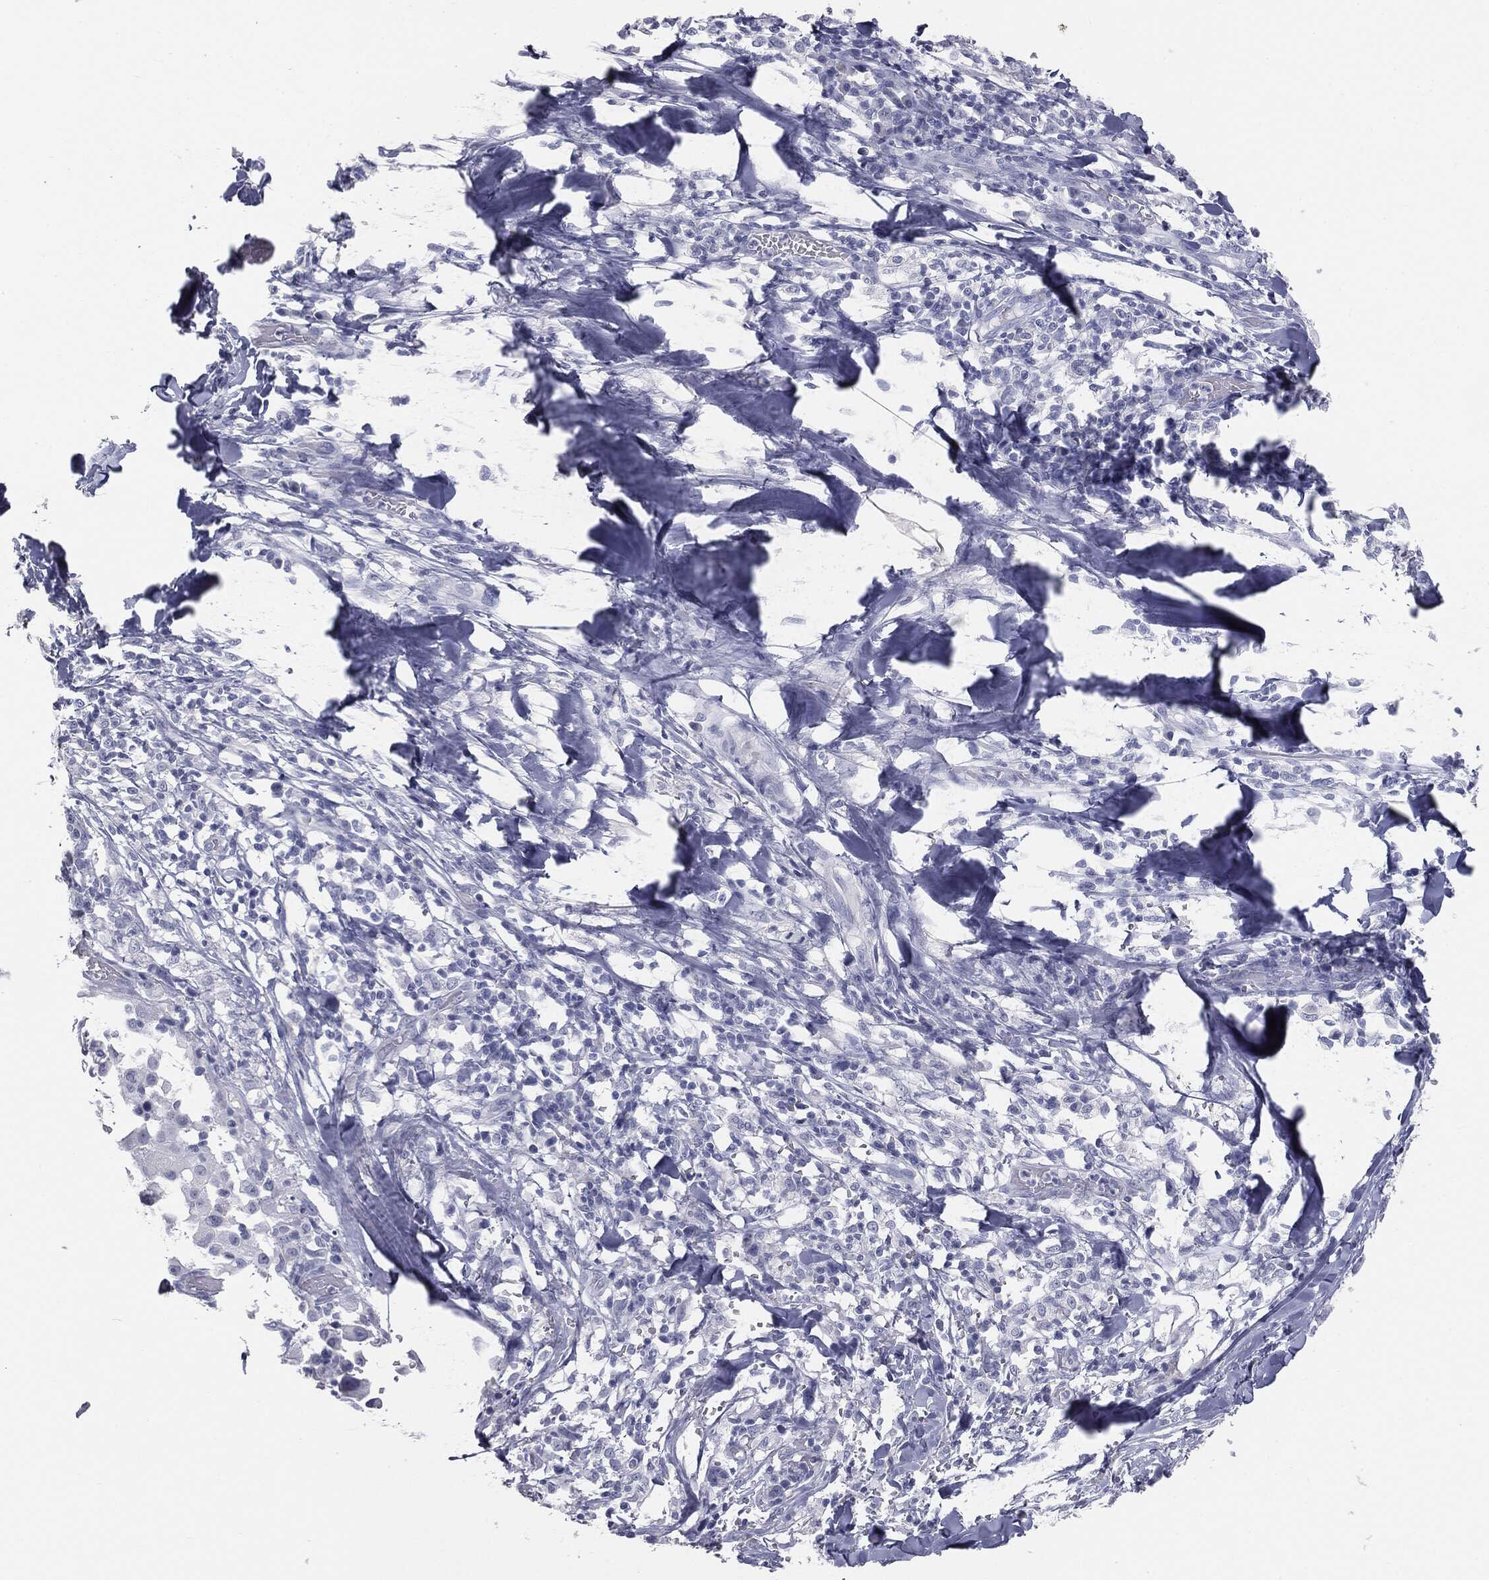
{"staining": {"intensity": "negative", "quantity": "none", "location": "none"}, "tissue": "melanoma", "cell_type": "Tumor cells", "image_type": "cancer", "snomed": [{"axis": "morphology", "description": "Malignant melanoma, Metastatic site"}, {"axis": "topography", "description": "Lymph node"}], "caption": "This image is of melanoma stained with IHC to label a protein in brown with the nuclei are counter-stained blue. There is no staining in tumor cells.", "gene": "MUC5AC", "patient": {"sex": "male", "age": 50}}